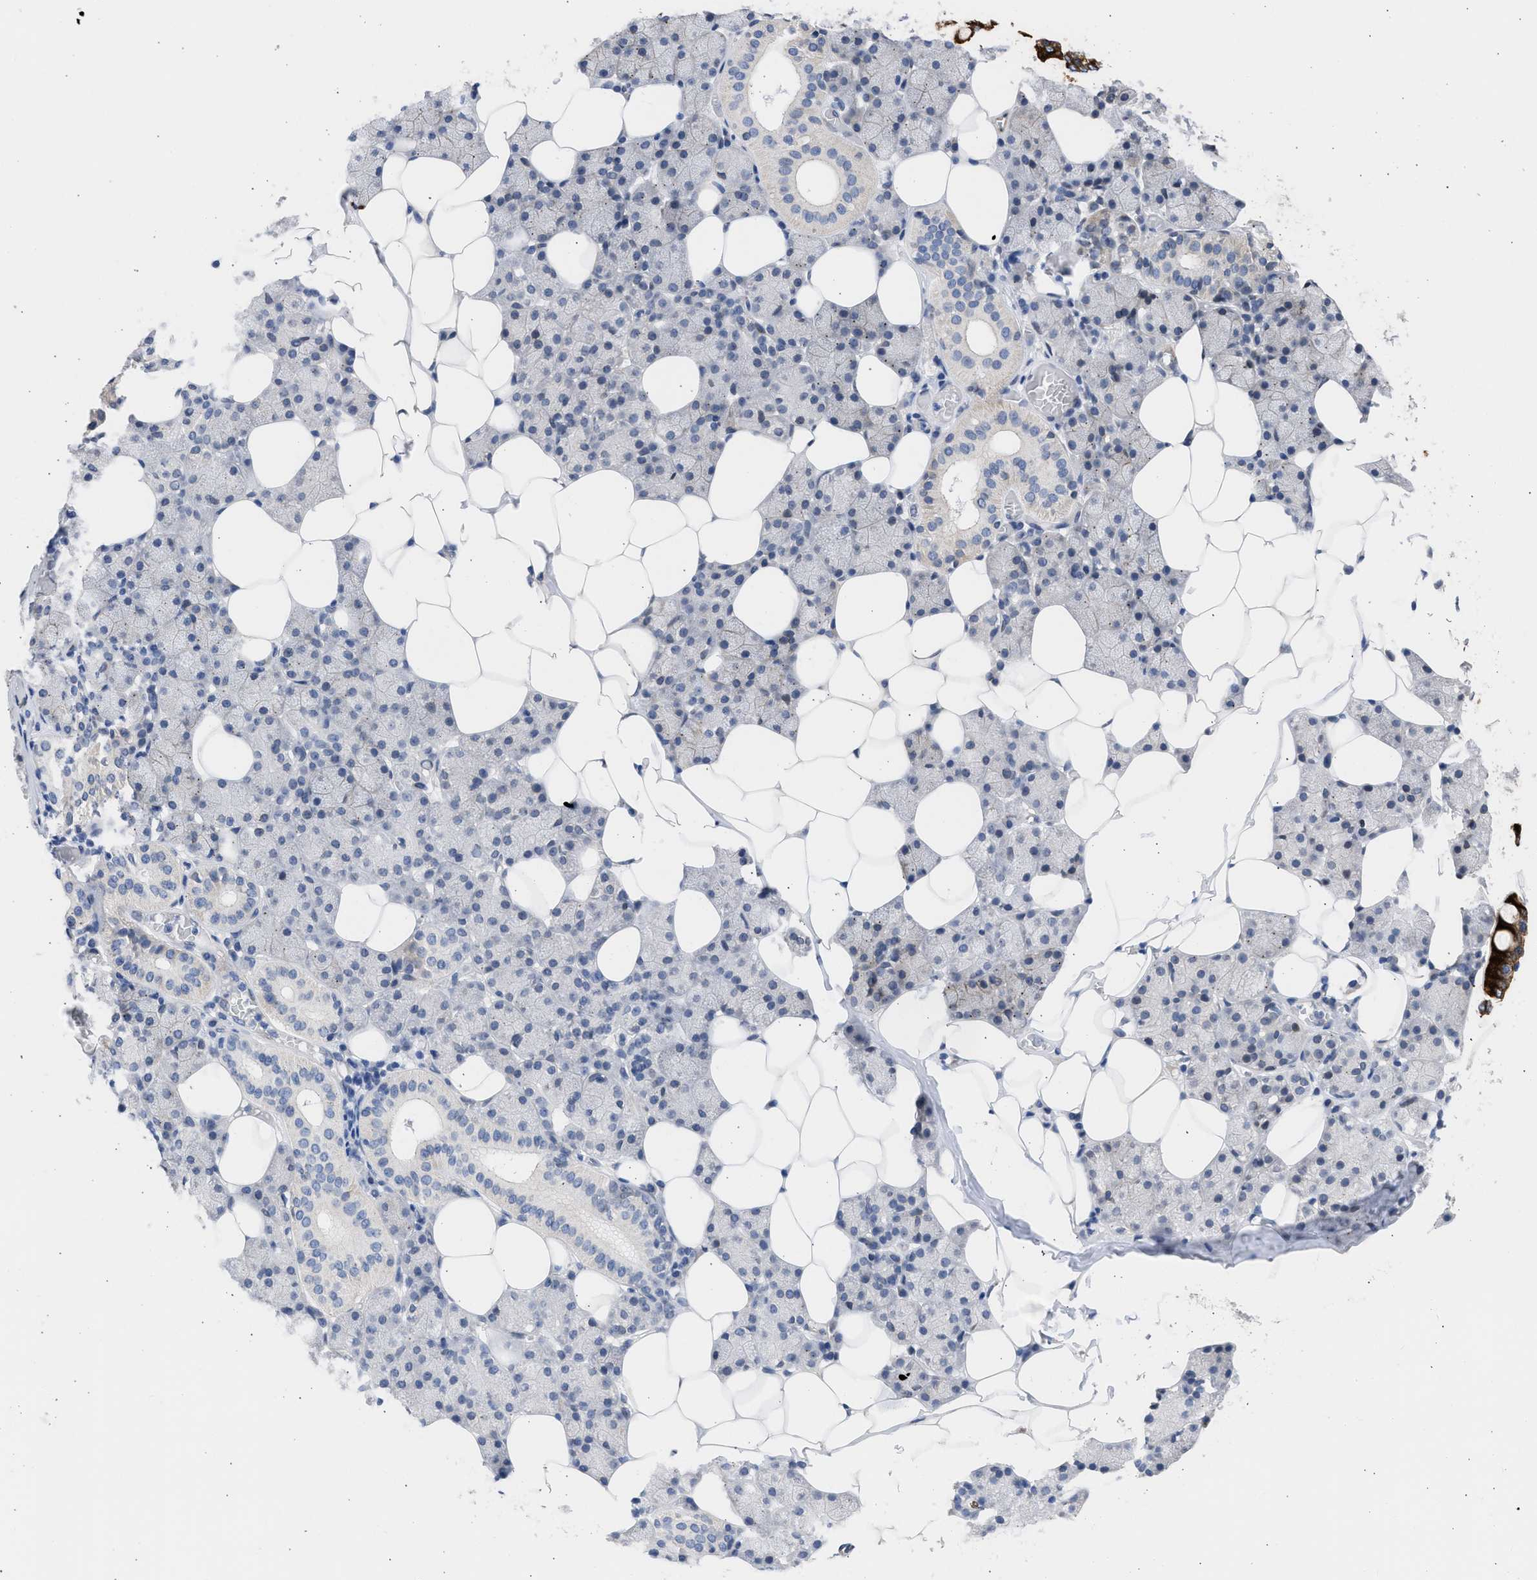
{"staining": {"intensity": "negative", "quantity": "none", "location": "none"}, "tissue": "salivary gland", "cell_type": "Glandular cells", "image_type": "normal", "snomed": [{"axis": "morphology", "description": "Normal tissue, NOS"}, {"axis": "topography", "description": "Salivary gland"}], "caption": "Glandular cells are negative for protein expression in unremarkable human salivary gland. (DAB (3,3'-diaminobenzidine) IHC visualized using brightfield microscopy, high magnification).", "gene": "NUP35", "patient": {"sex": "female", "age": 33}}